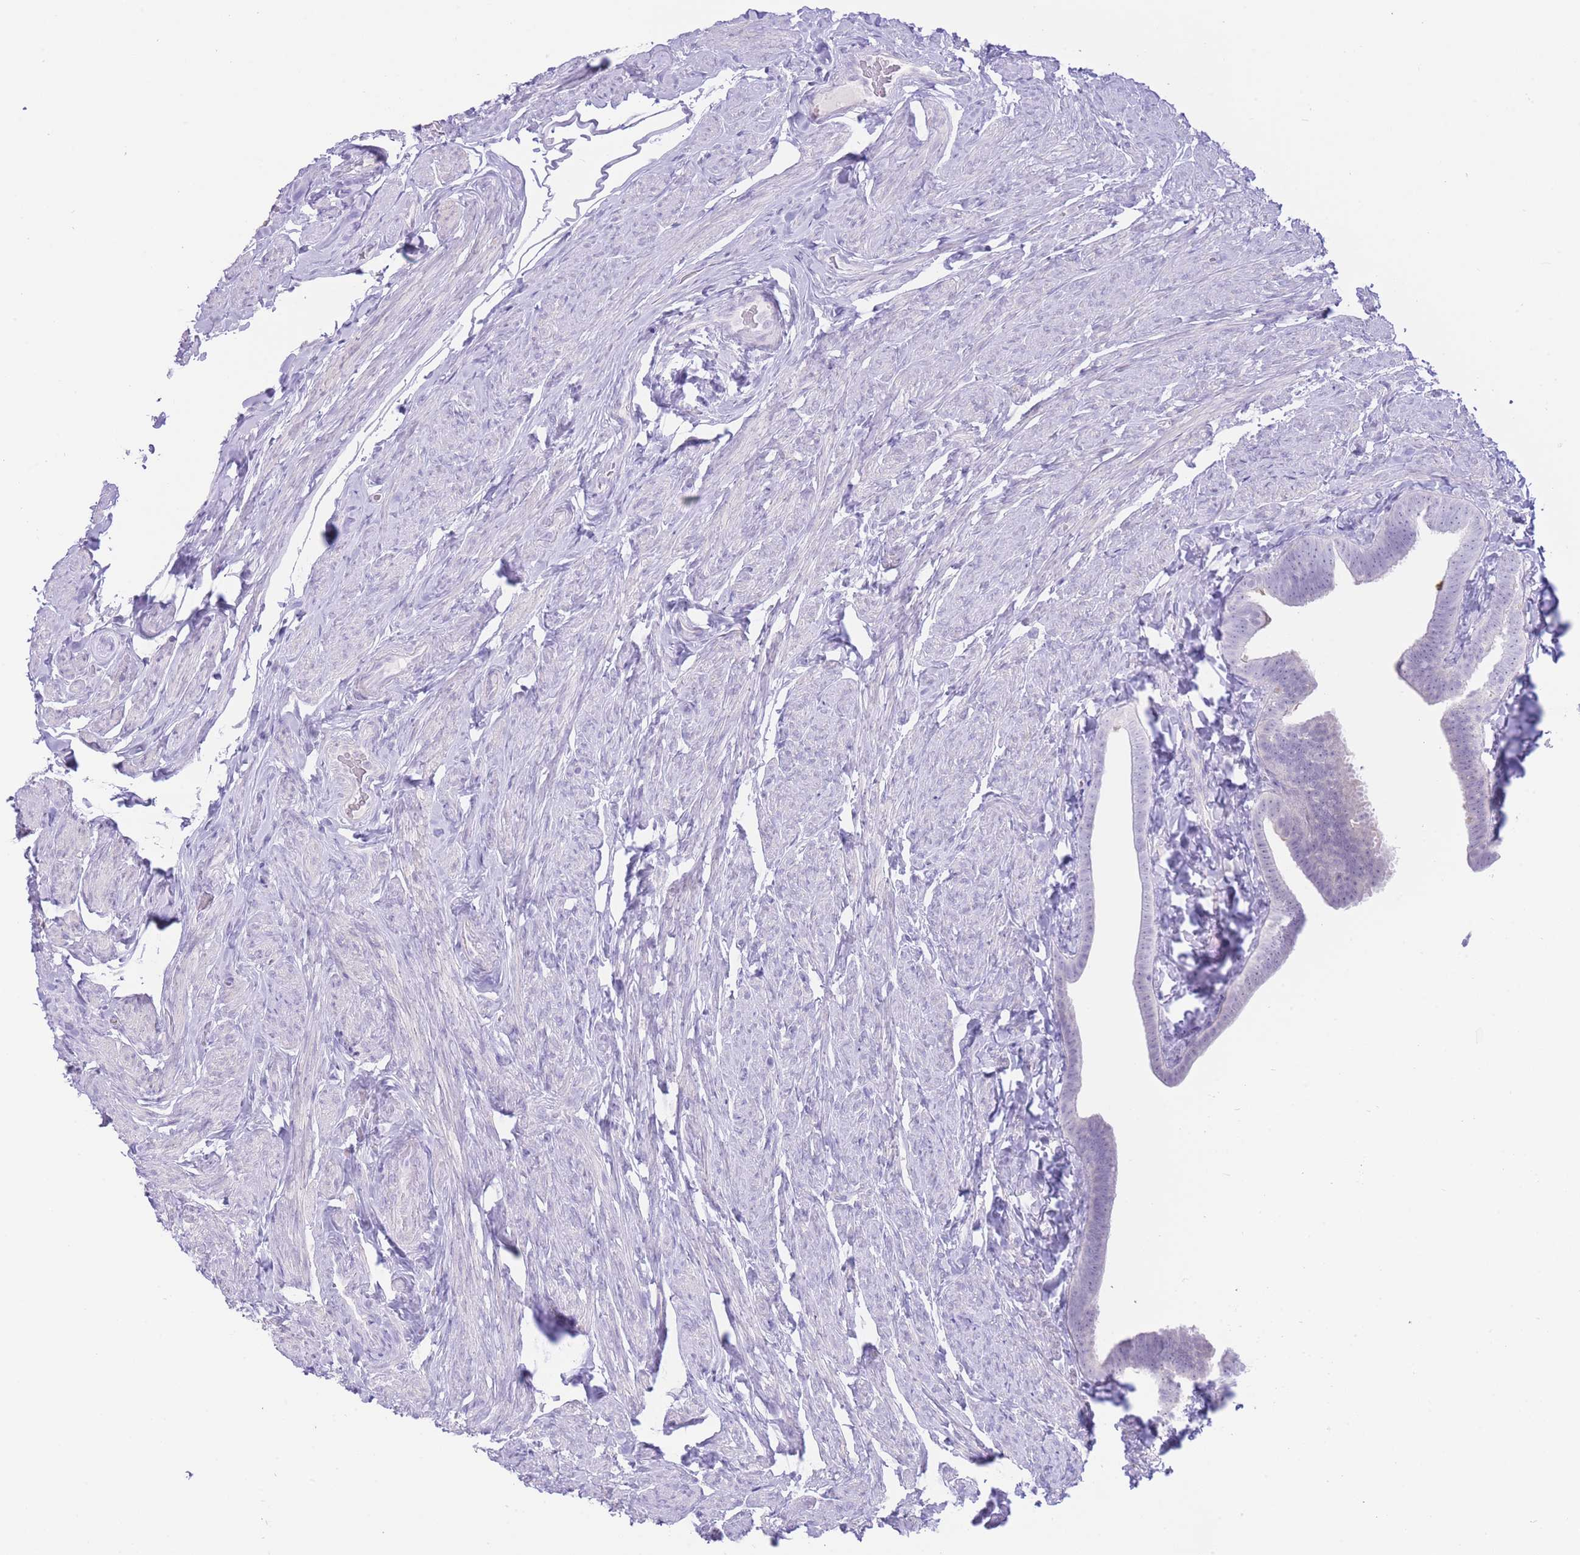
{"staining": {"intensity": "negative", "quantity": "none", "location": "none"}, "tissue": "fallopian tube", "cell_type": "Glandular cells", "image_type": "normal", "snomed": [{"axis": "morphology", "description": "Normal tissue, NOS"}, {"axis": "topography", "description": "Fallopian tube"}], "caption": "A high-resolution micrograph shows immunohistochemistry (IHC) staining of unremarkable fallopian tube, which demonstrates no significant positivity in glandular cells. (IHC, brightfield microscopy, high magnification).", "gene": "ZNF212", "patient": {"sex": "female", "age": 69}}